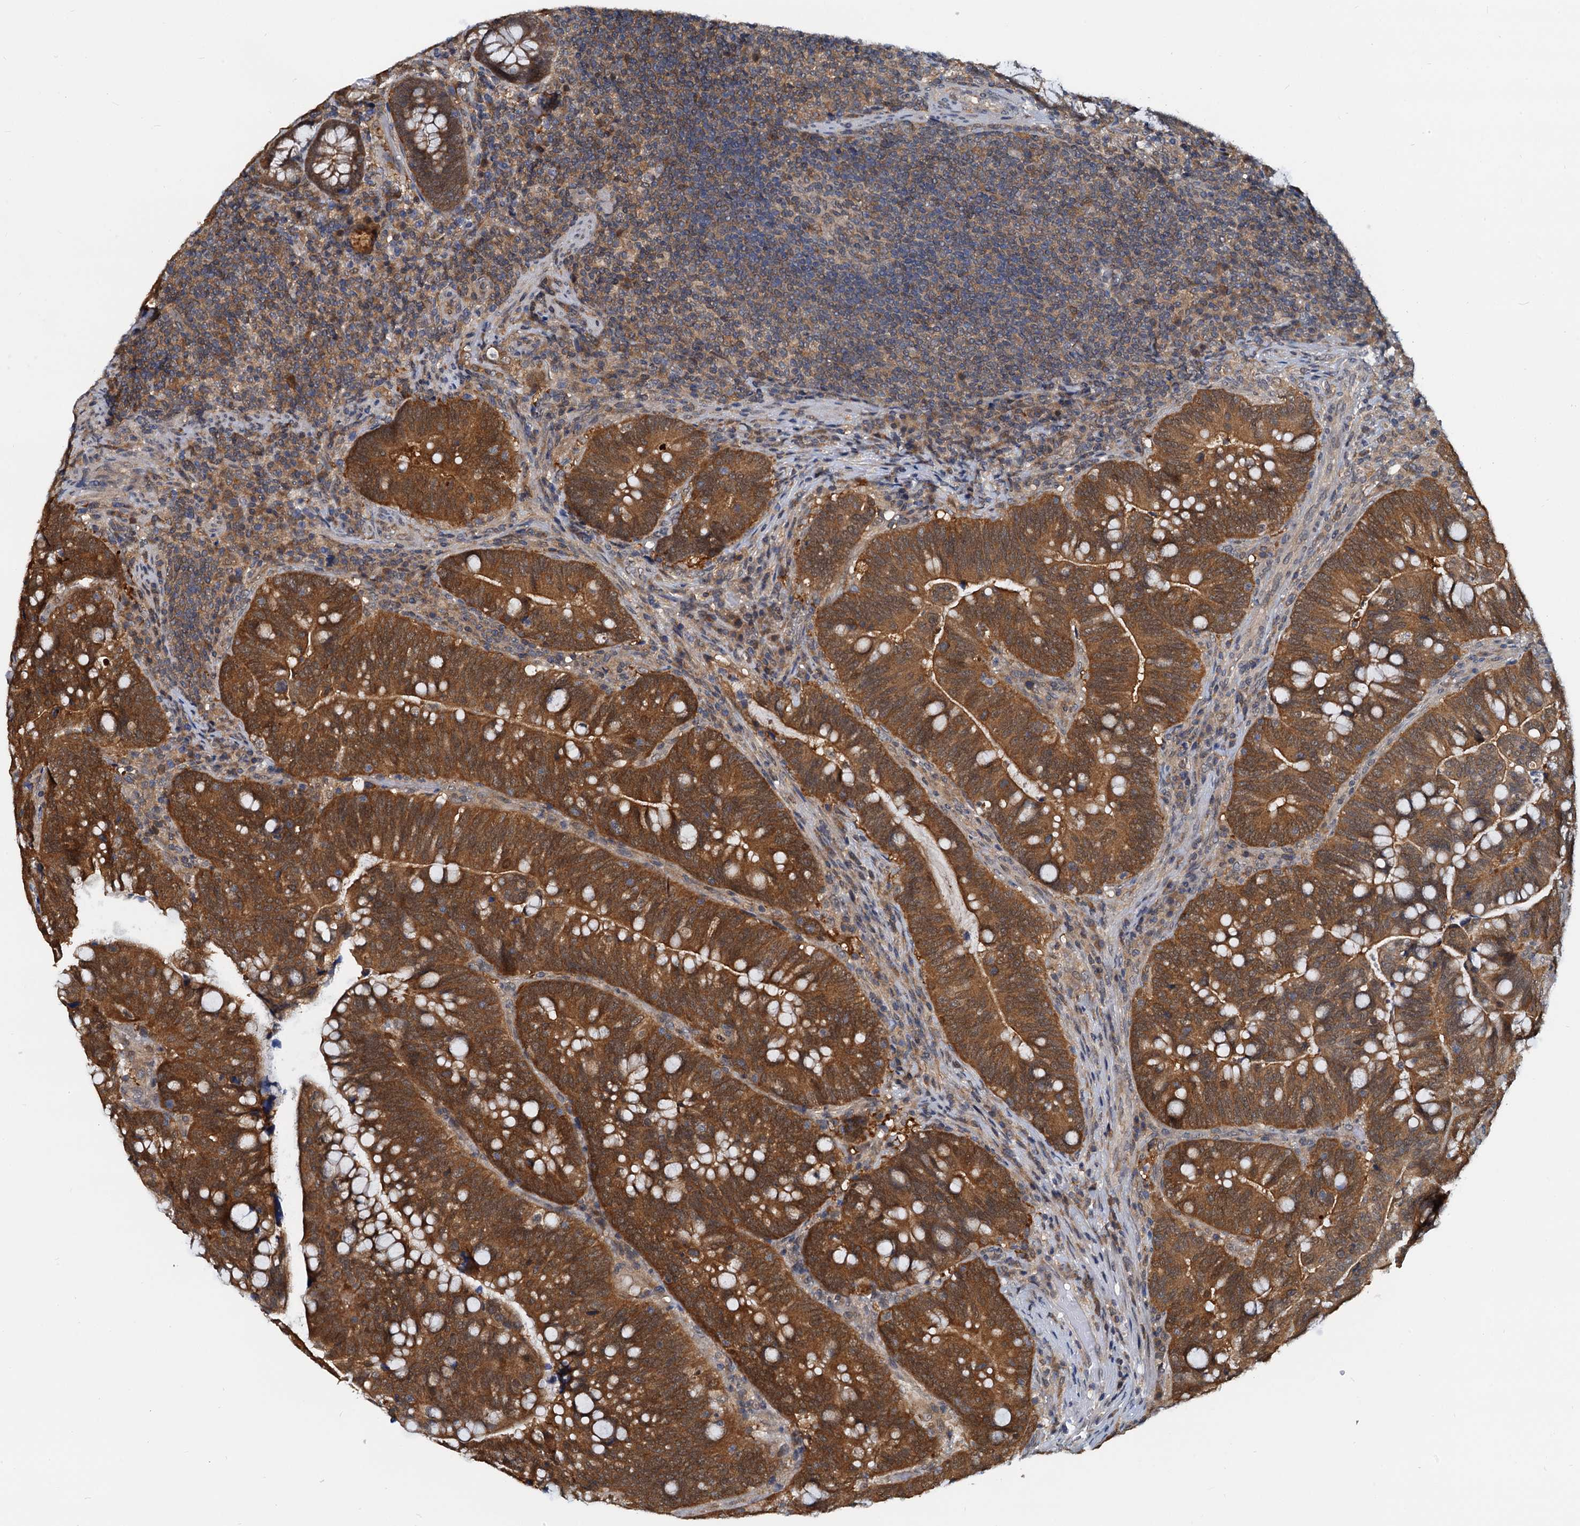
{"staining": {"intensity": "strong", "quantity": ">75%", "location": "cytoplasmic/membranous,nuclear"}, "tissue": "colorectal cancer", "cell_type": "Tumor cells", "image_type": "cancer", "snomed": [{"axis": "morphology", "description": "Normal tissue, NOS"}, {"axis": "morphology", "description": "Adenocarcinoma, NOS"}, {"axis": "topography", "description": "Colon"}], "caption": "A brown stain shows strong cytoplasmic/membranous and nuclear positivity of a protein in colorectal adenocarcinoma tumor cells. (Stains: DAB (3,3'-diaminobenzidine) in brown, nuclei in blue, Microscopy: brightfield microscopy at high magnification).", "gene": "PTGES3", "patient": {"sex": "female", "age": 66}}